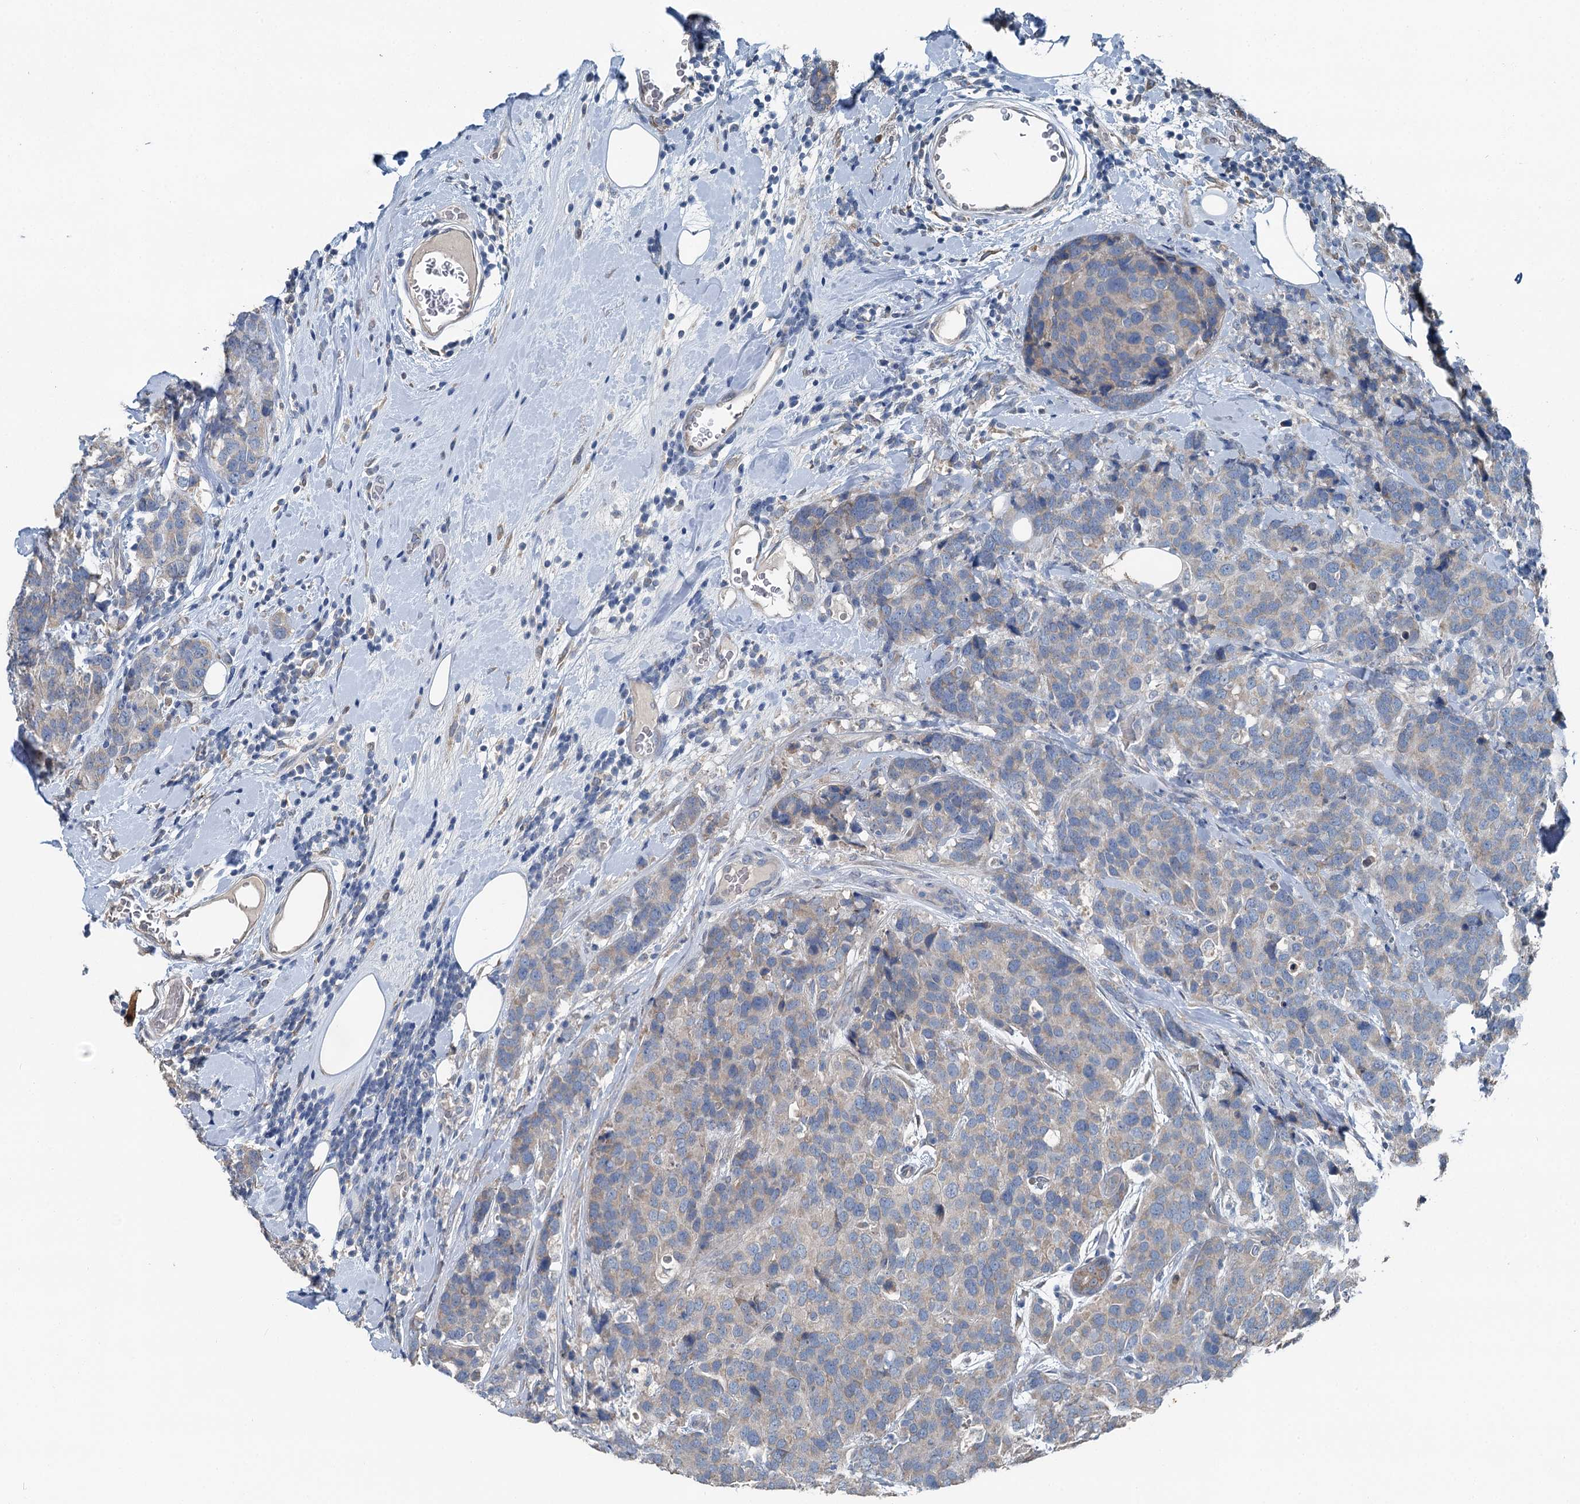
{"staining": {"intensity": "weak", "quantity": "<25%", "location": "cytoplasmic/membranous"}, "tissue": "breast cancer", "cell_type": "Tumor cells", "image_type": "cancer", "snomed": [{"axis": "morphology", "description": "Lobular carcinoma"}, {"axis": "topography", "description": "Breast"}], "caption": "IHC of breast lobular carcinoma reveals no staining in tumor cells.", "gene": "C6orf120", "patient": {"sex": "female", "age": 59}}